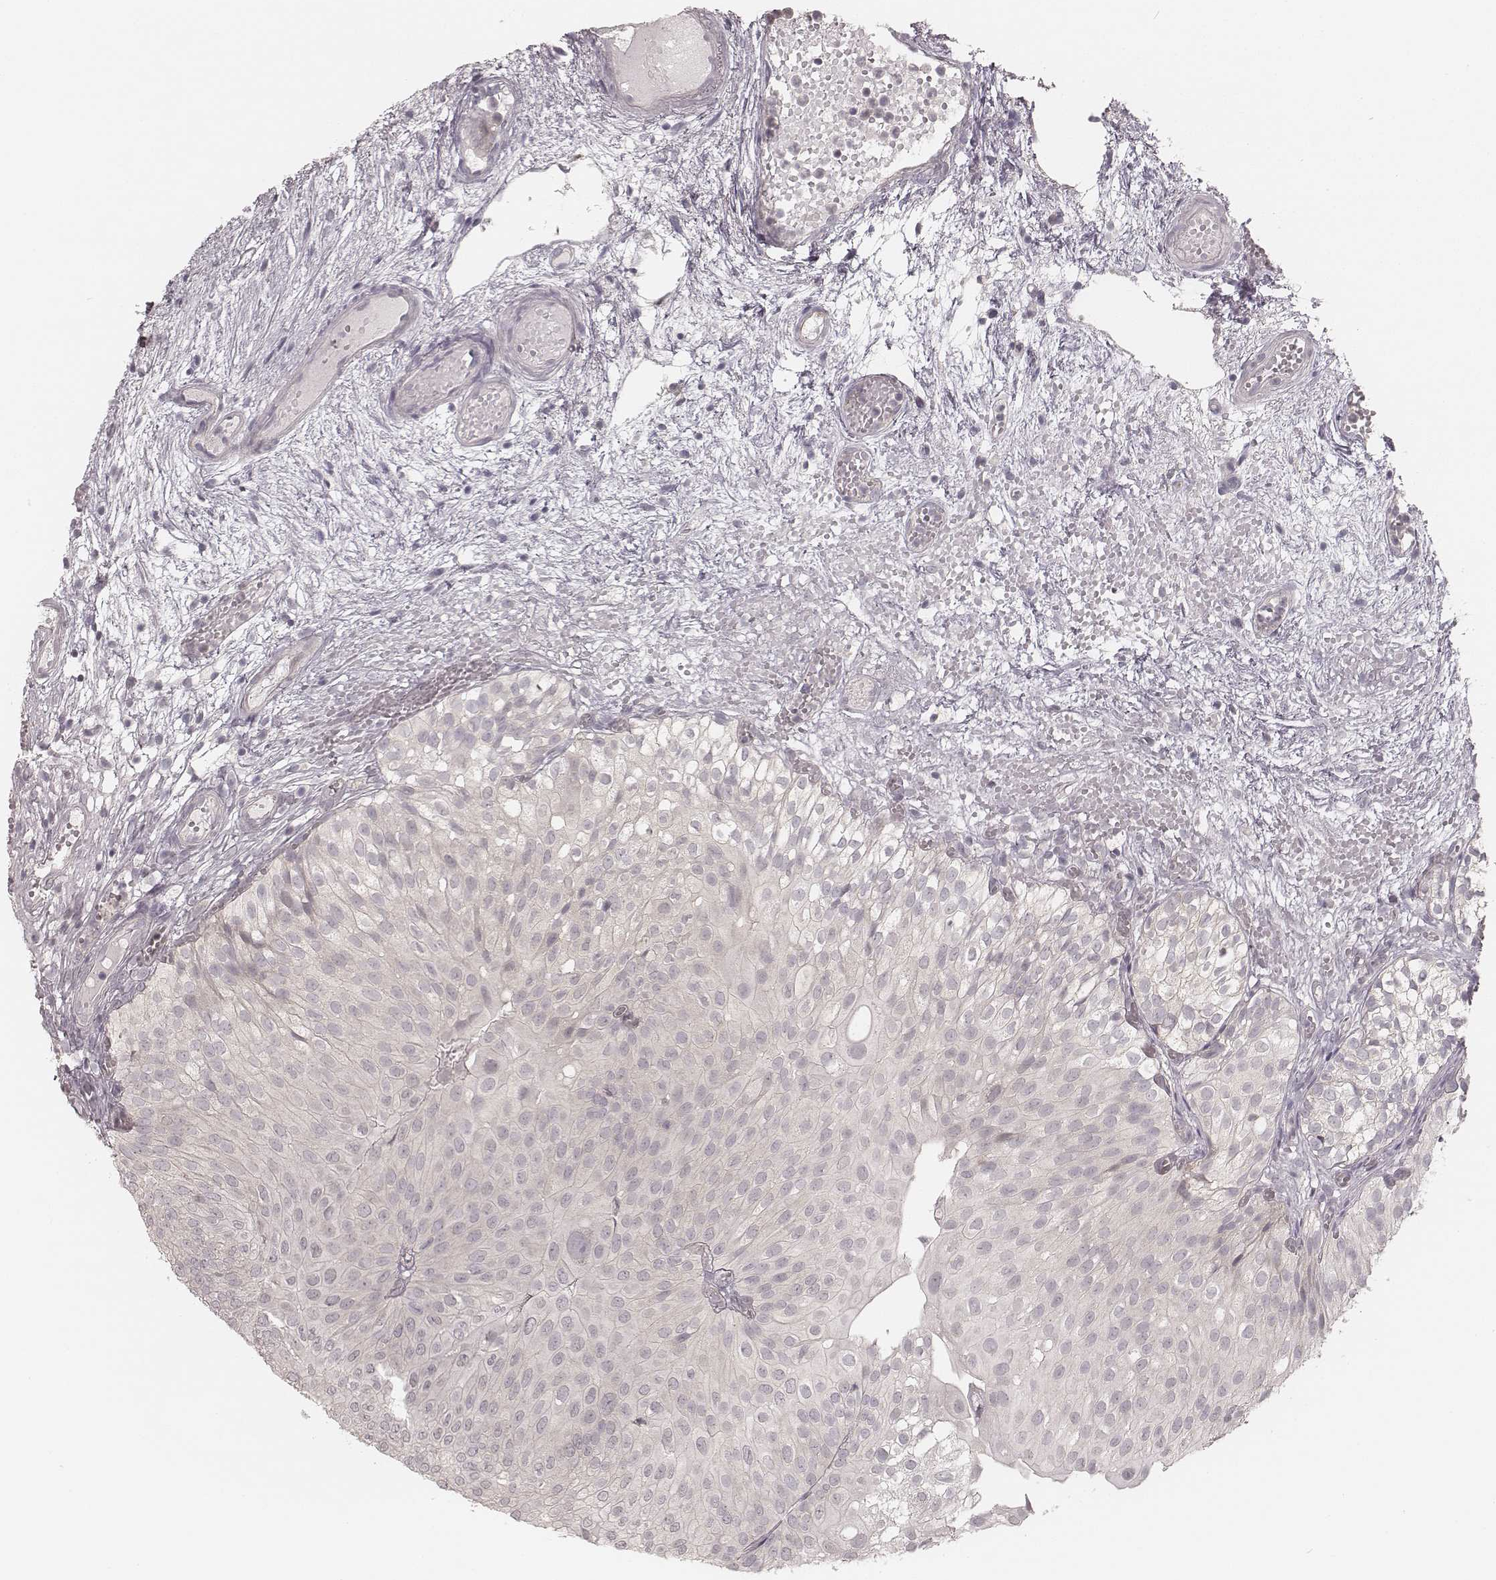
{"staining": {"intensity": "negative", "quantity": "none", "location": "none"}, "tissue": "urothelial cancer", "cell_type": "Tumor cells", "image_type": "cancer", "snomed": [{"axis": "morphology", "description": "Urothelial carcinoma, Low grade"}, {"axis": "topography", "description": "Urinary bladder"}], "caption": "The photomicrograph displays no significant expression in tumor cells of urothelial cancer.", "gene": "ACACB", "patient": {"sex": "male", "age": 72}}